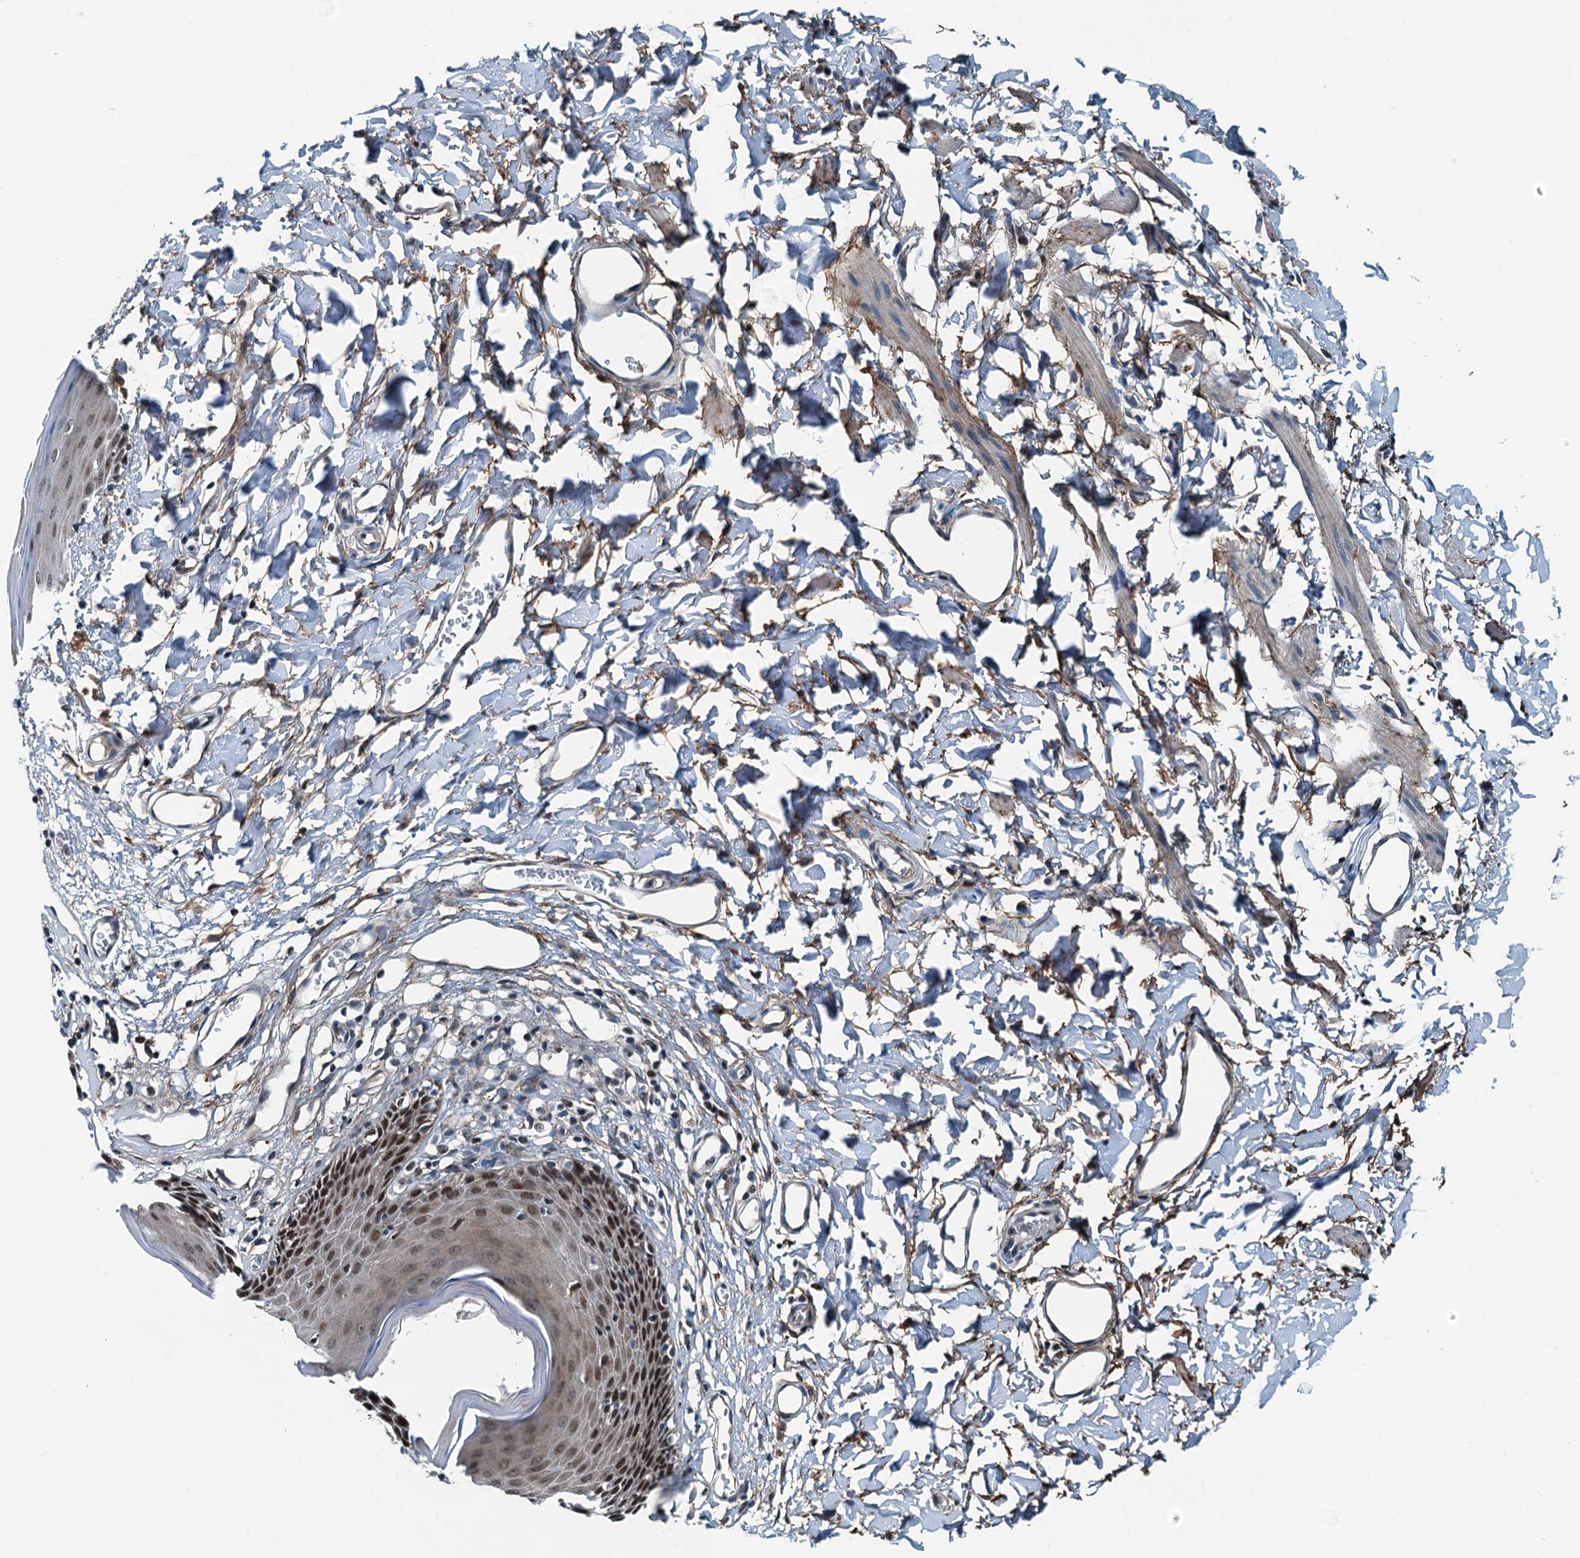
{"staining": {"intensity": "moderate", "quantity": ">75%", "location": "nuclear"}, "tissue": "skin", "cell_type": "Epidermal cells", "image_type": "normal", "snomed": [{"axis": "morphology", "description": "Normal tissue, NOS"}, {"axis": "topography", "description": "Vulva"}], "caption": "A medium amount of moderate nuclear staining is identified in approximately >75% of epidermal cells in unremarkable skin. (Brightfield microscopy of DAB IHC at high magnification).", "gene": "TAMALIN", "patient": {"sex": "female", "age": 68}}